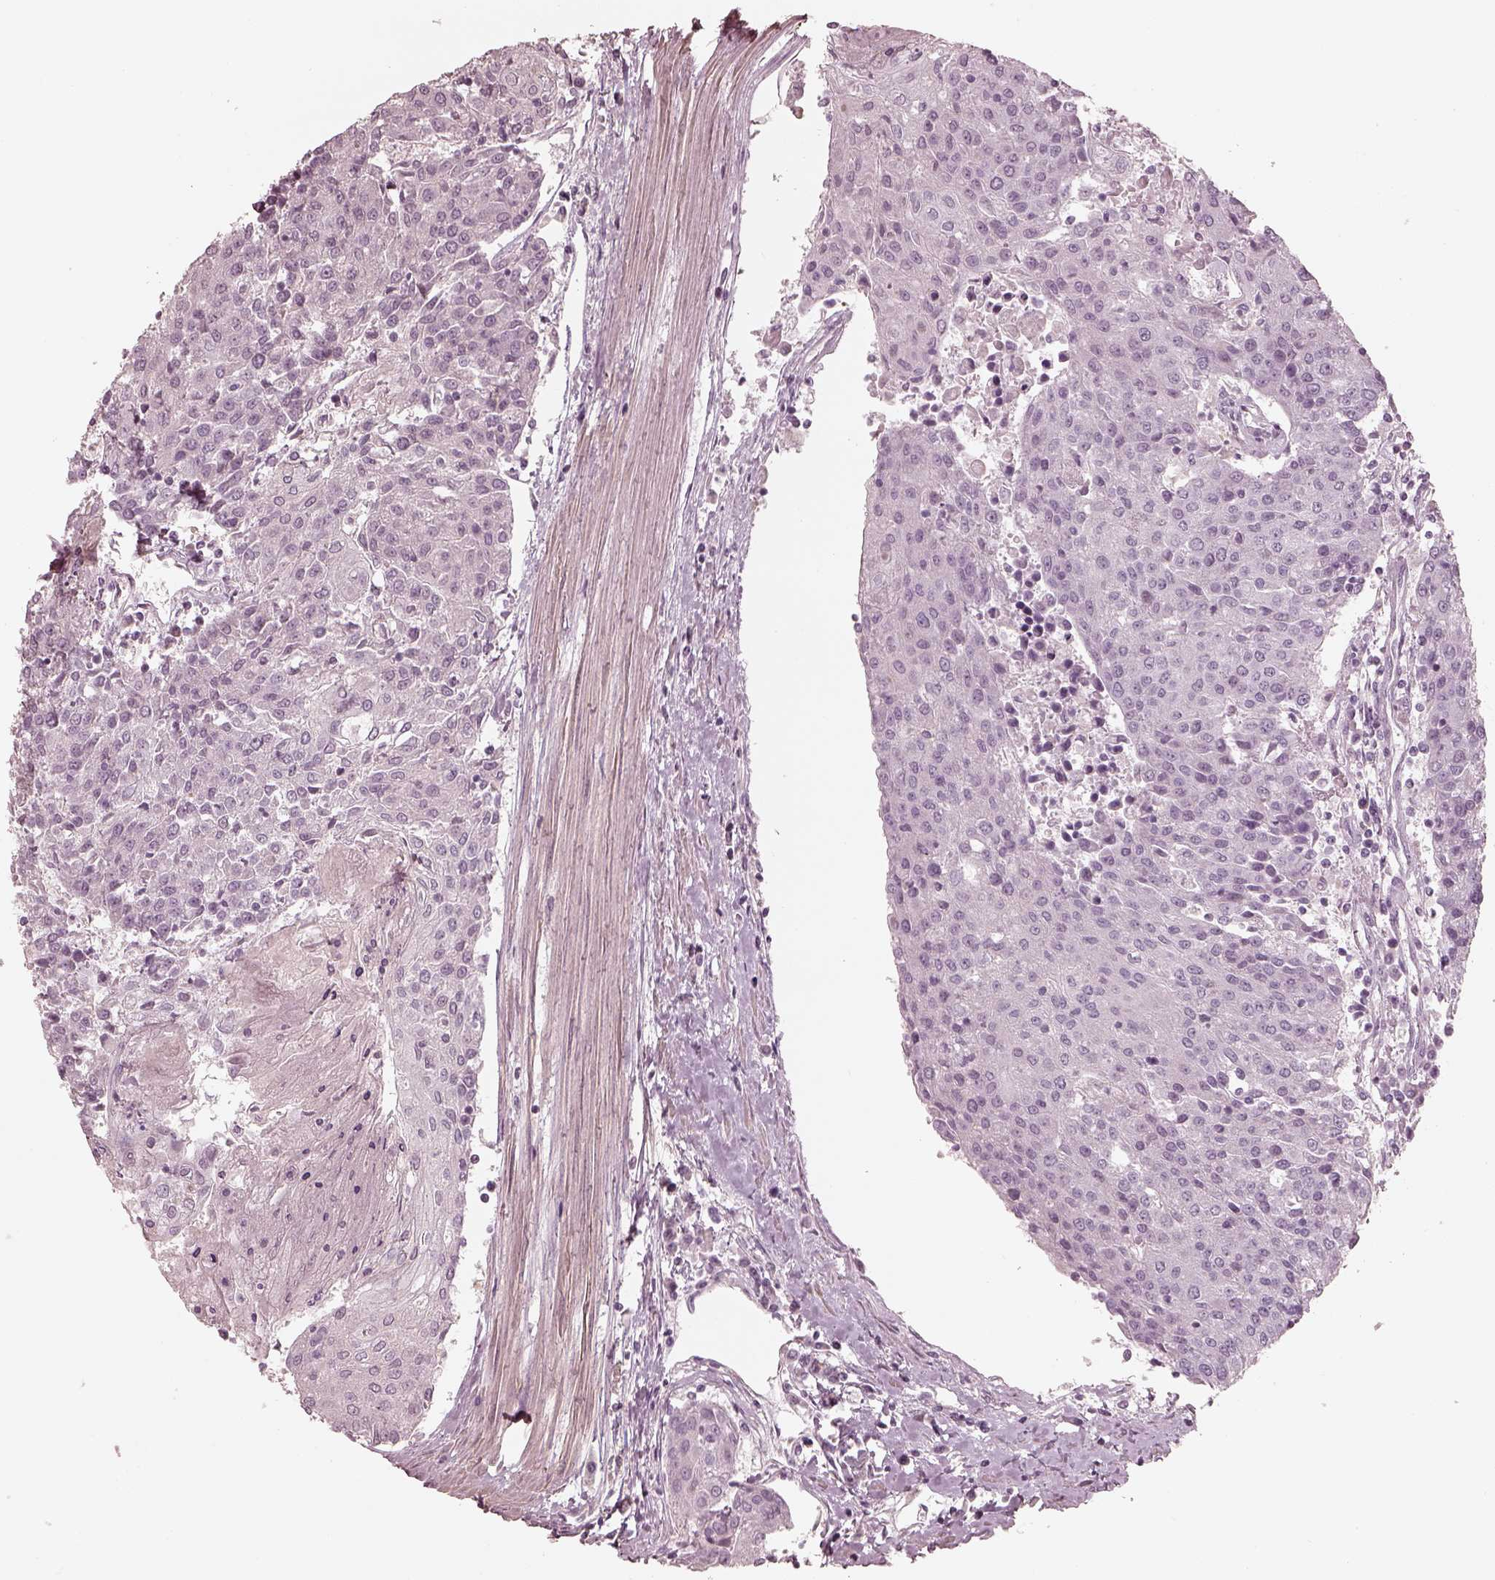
{"staining": {"intensity": "negative", "quantity": "none", "location": "none"}, "tissue": "urothelial cancer", "cell_type": "Tumor cells", "image_type": "cancer", "snomed": [{"axis": "morphology", "description": "Urothelial carcinoma, High grade"}, {"axis": "topography", "description": "Urinary bladder"}], "caption": "Protein analysis of urothelial cancer shows no significant staining in tumor cells.", "gene": "ADRB3", "patient": {"sex": "female", "age": 85}}